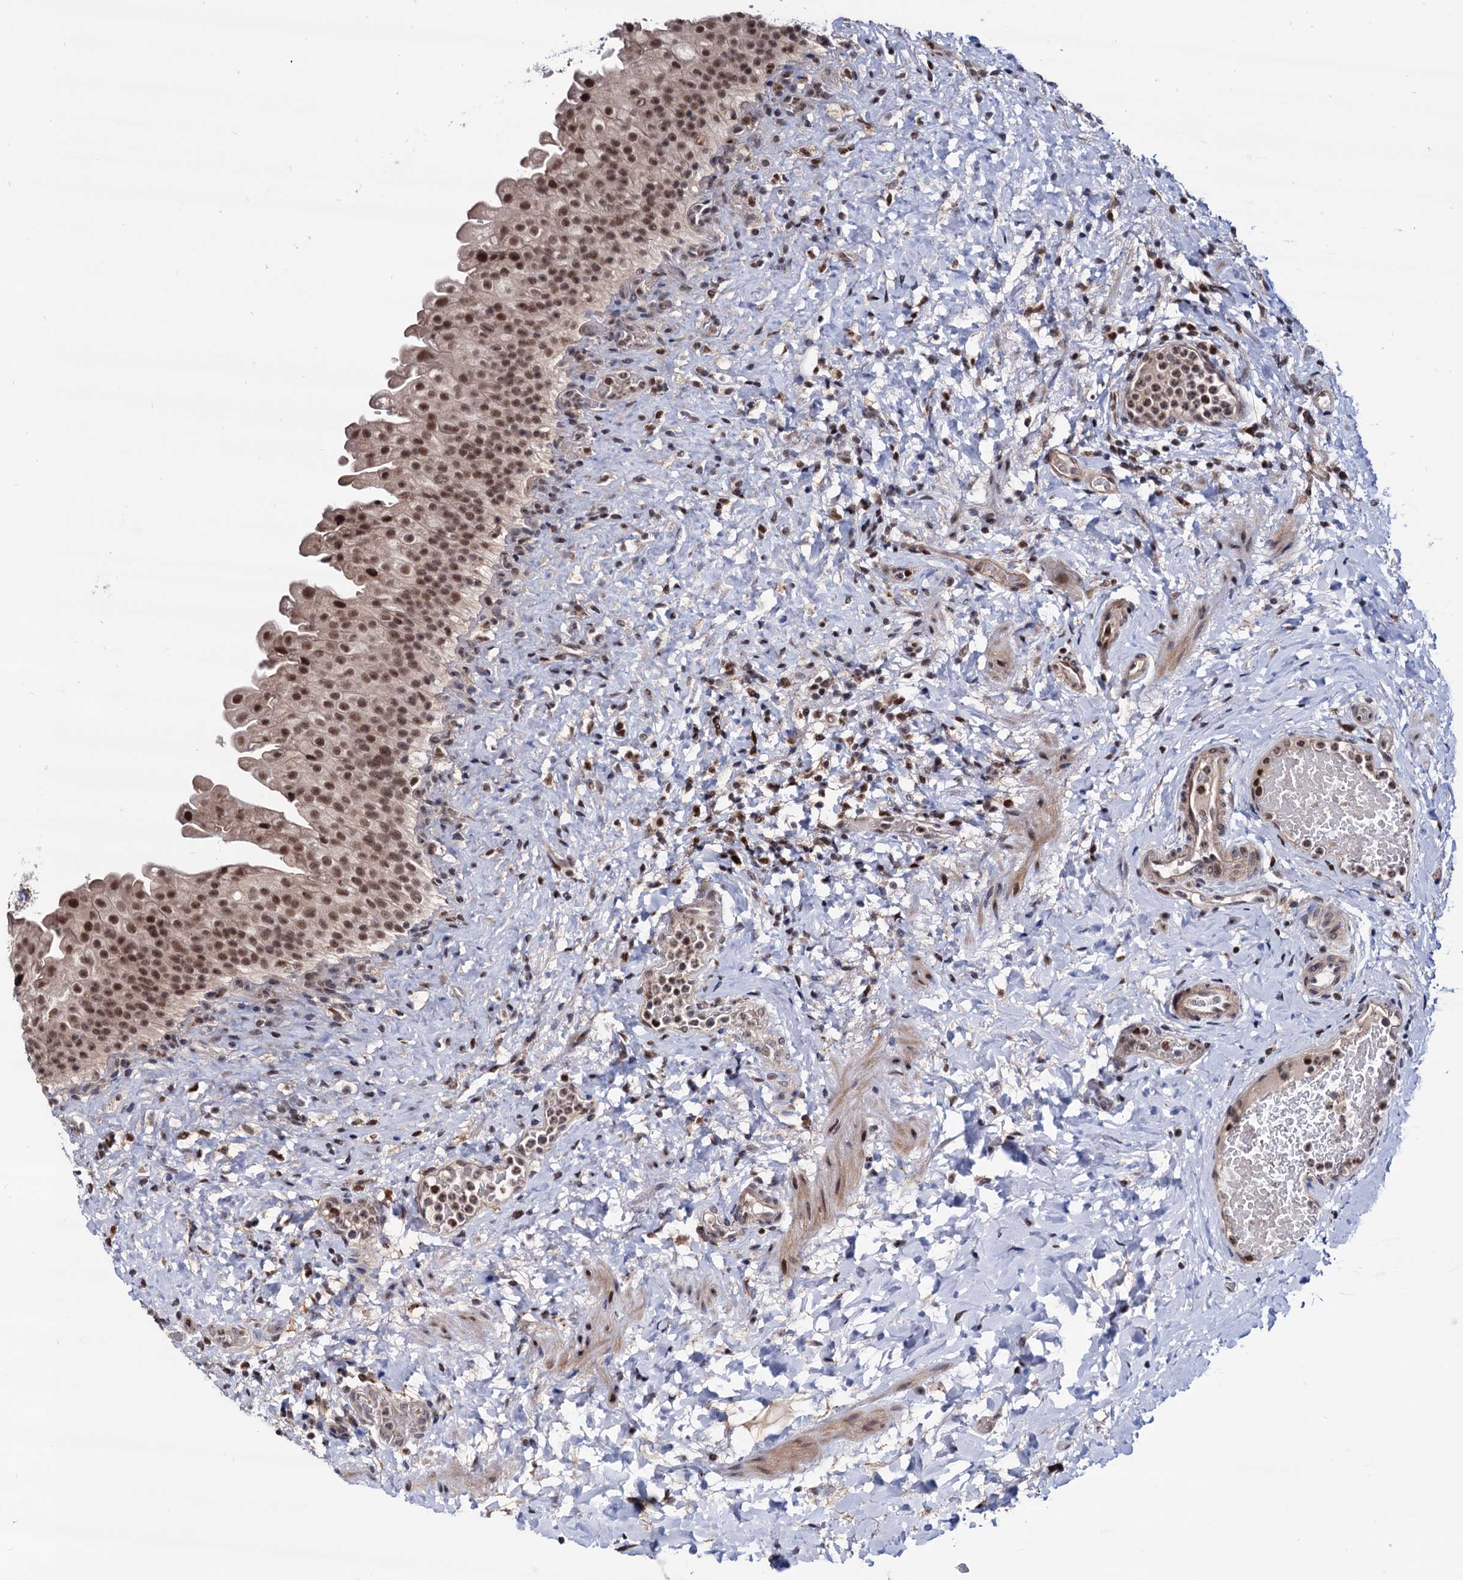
{"staining": {"intensity": "moderate", "quantity": ">75%", "location": "nuclear"}, "tissue": "urinary bladder", "cell_type": "Urothelial cells", "image_type": "normal", "snomed": [{"axis": "morphology", "description": "Normal tissue, NOS"}, {"axis": "topography", "description": "Urinary bladder"}], "caption": "Urothelial cells display moderate nuclear expression in about >75% of cells in normal urinary bladder. Ihc stains the protein of interest in brown and the nuclei are stained blue.", "gene": "RNASEH2B", "patient": {"sex": "female", "age": 27}}